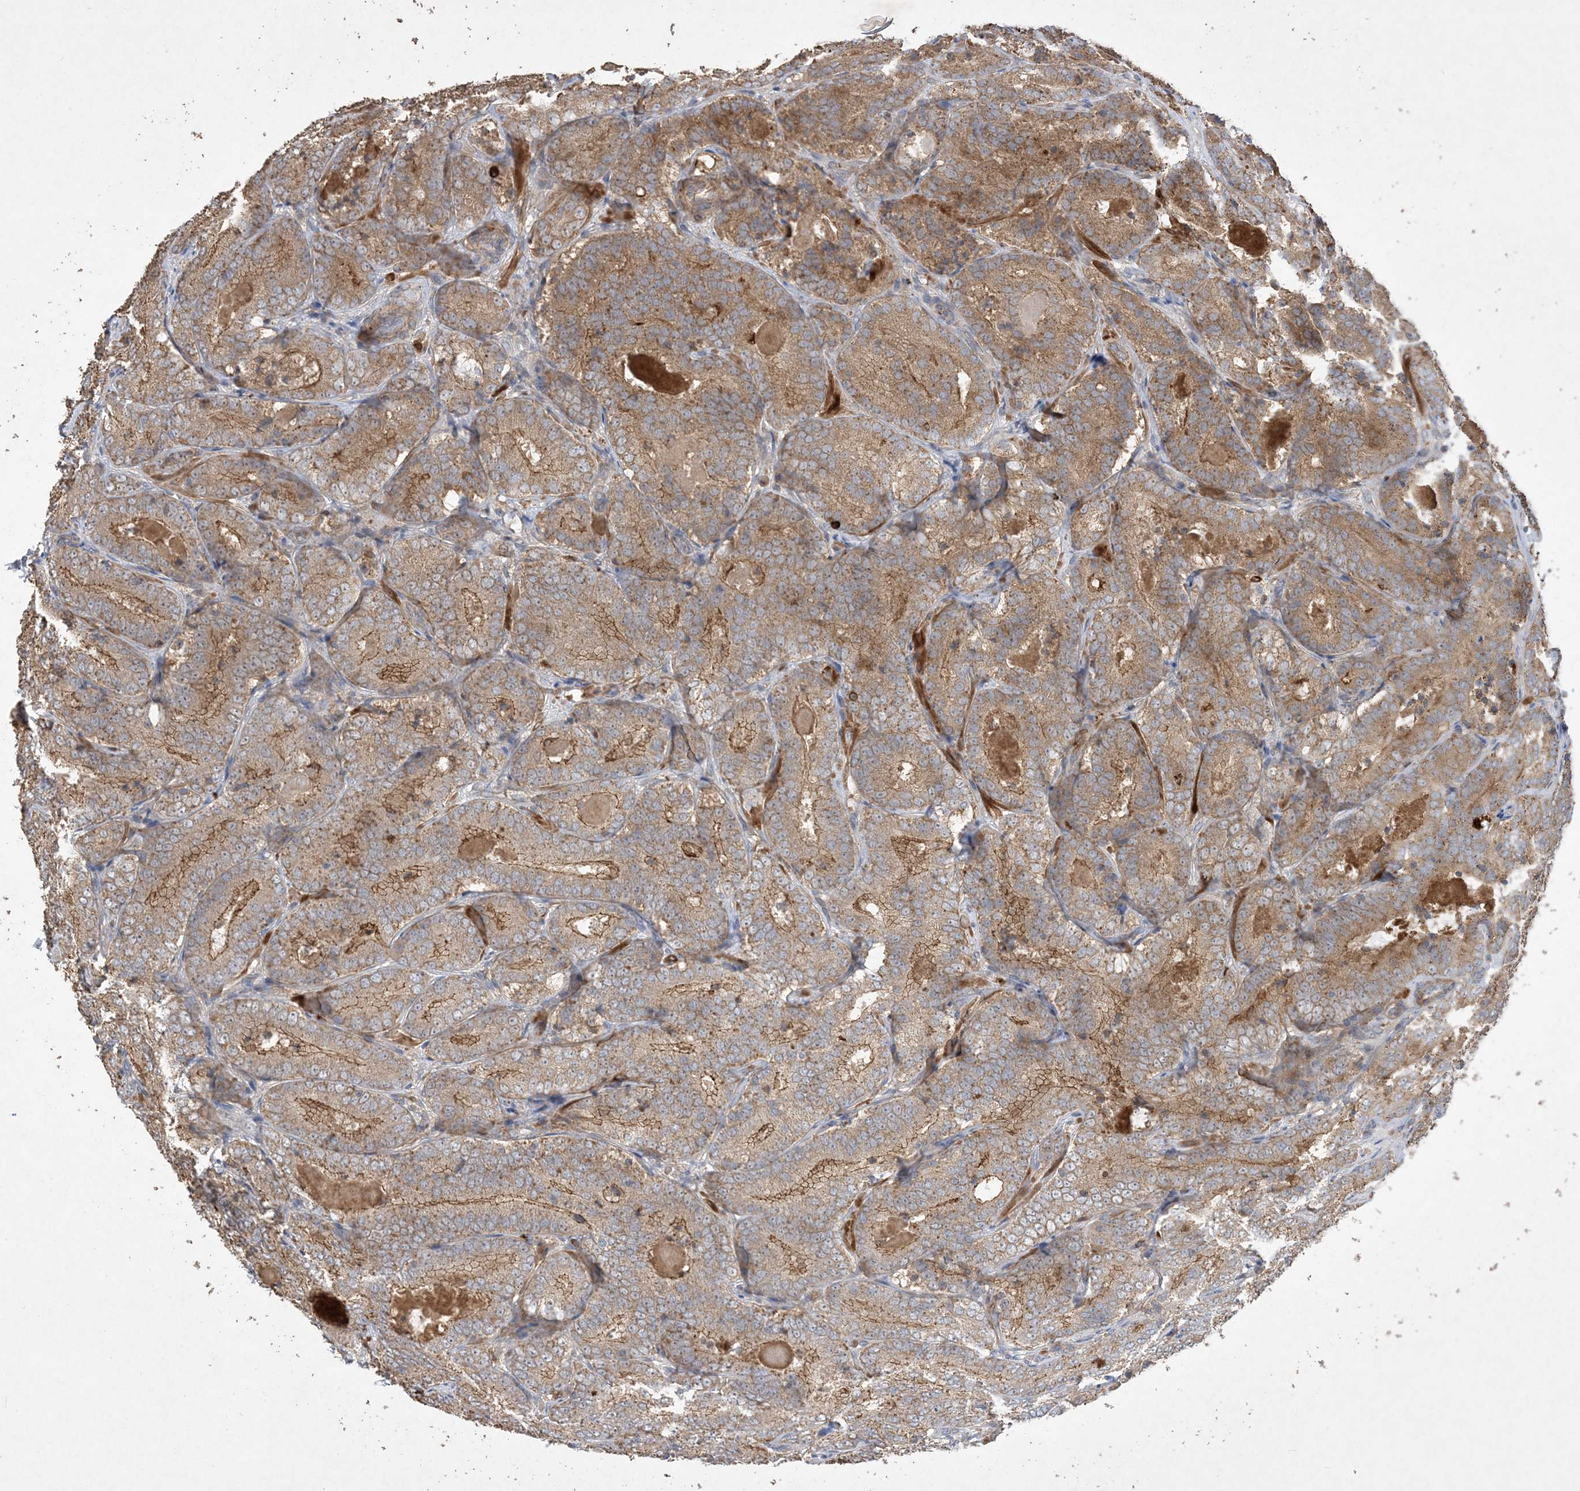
{"staining": {"intensity": "moderate", "quantity": ">75%", "location": "cytoplasmic/membranous"}, "tissue": "prostate cancer", "cell_type": "Tumor cells", "image_type": "cancer", "snomed": [{"axis": "morphology", "description": "Adenocarcinoma, High grade"}, {"axis": "topography", "description": "Prostate"}], "caption": "Immunohistochemical staining of human prostate cancer (adenocarcinoma (high-grade)) shows medium levels of moderate cytoplasmic/membranous protein expression in approximately >75% of tumor cells.", "gene": "MASP2", "patient": {"sex": "male", "age": 57}}